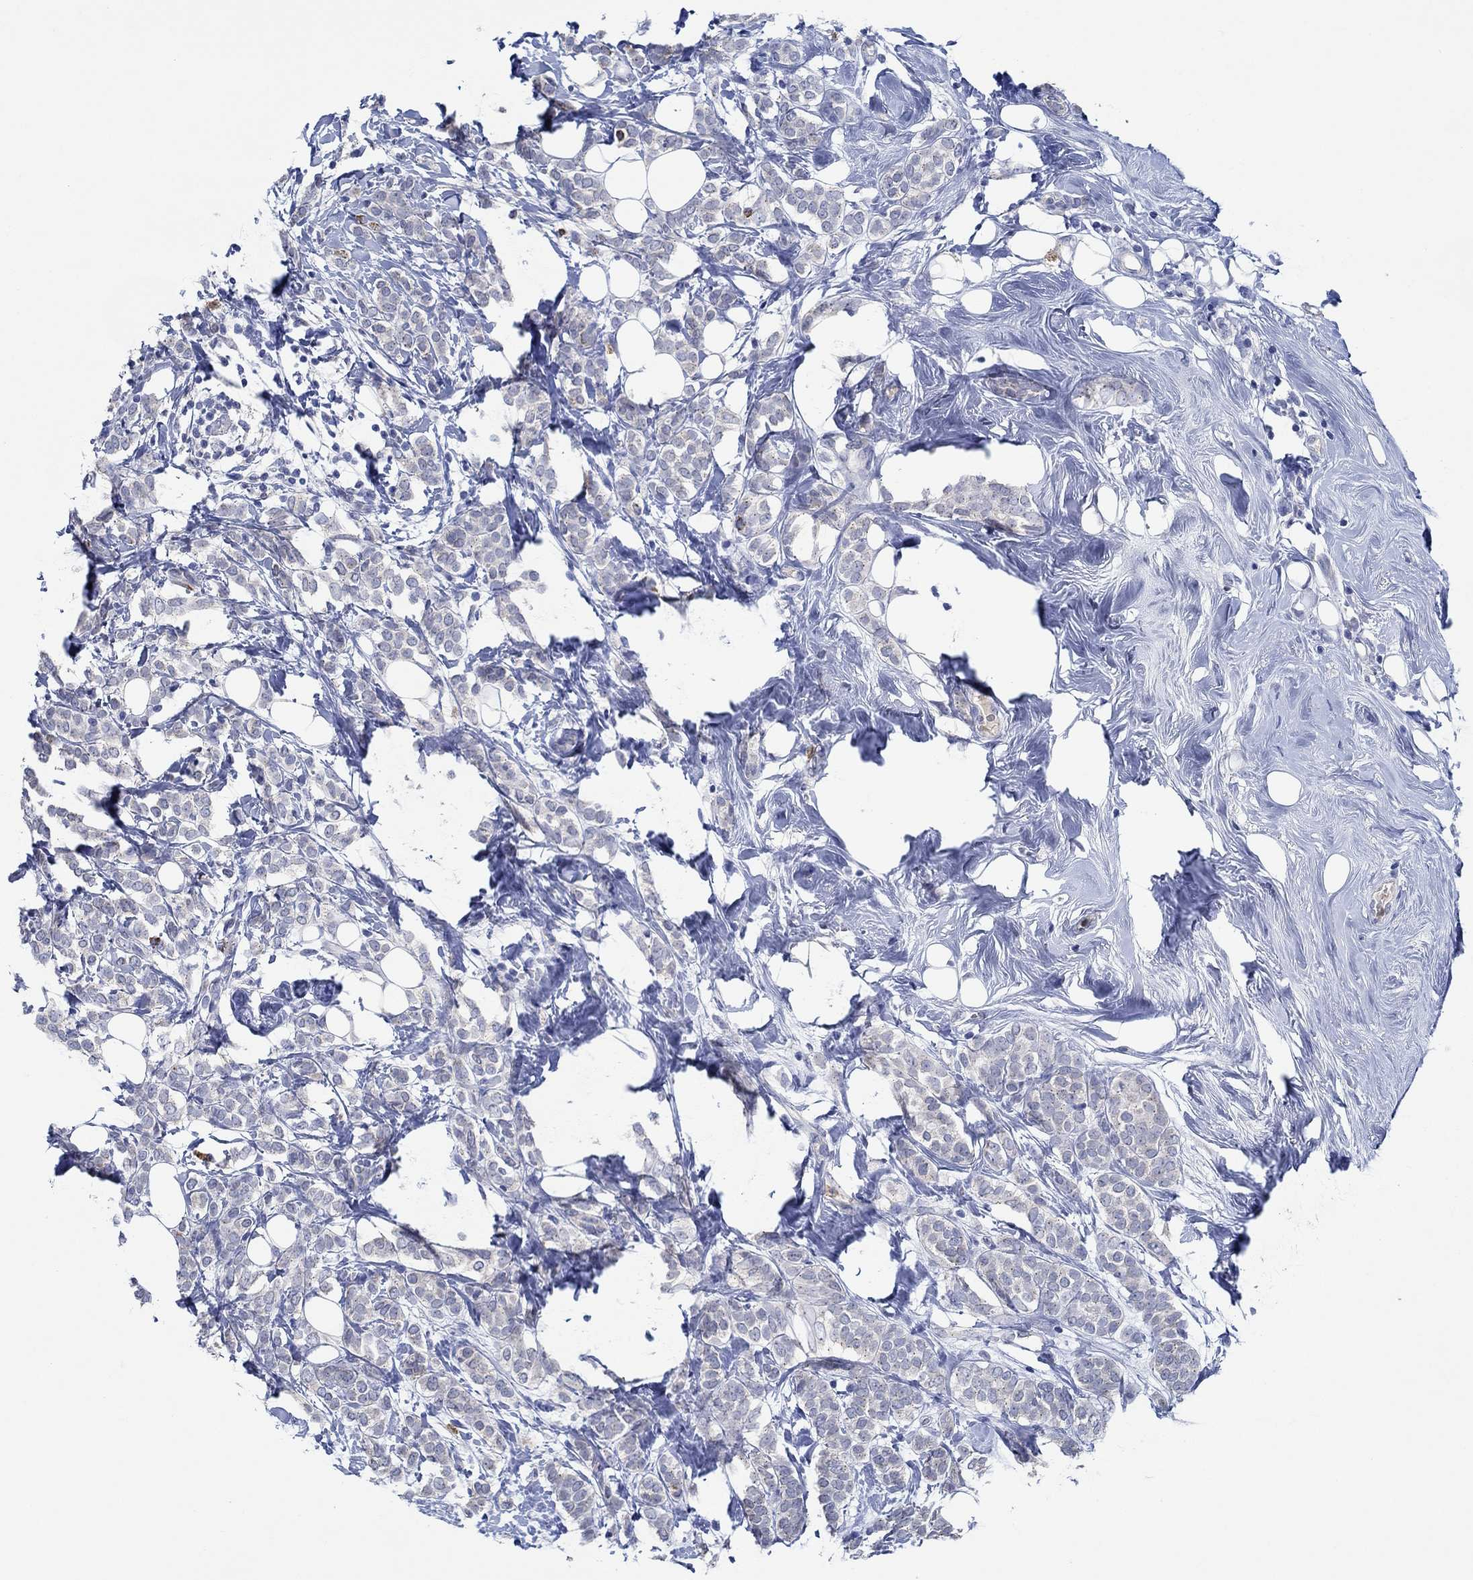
{"staining": {"intensity": "negative", "quantity": "none", "location": "none"}, "tissue": "breast cancer", "cell_type": "Tumor cells", "image_type": "cancer", "snomed": [{"axis": "morphology", "description": "Lobular carcinoma"}, {"axis": "topography", "description": "Breast"}], "caption": "This is an immunohistochemistry image of human breast cancer (lobular carcinoma). There is no positivity in tumor cells.", "gene": "CPM", "patient": {"sex": "female", "age": 49}}